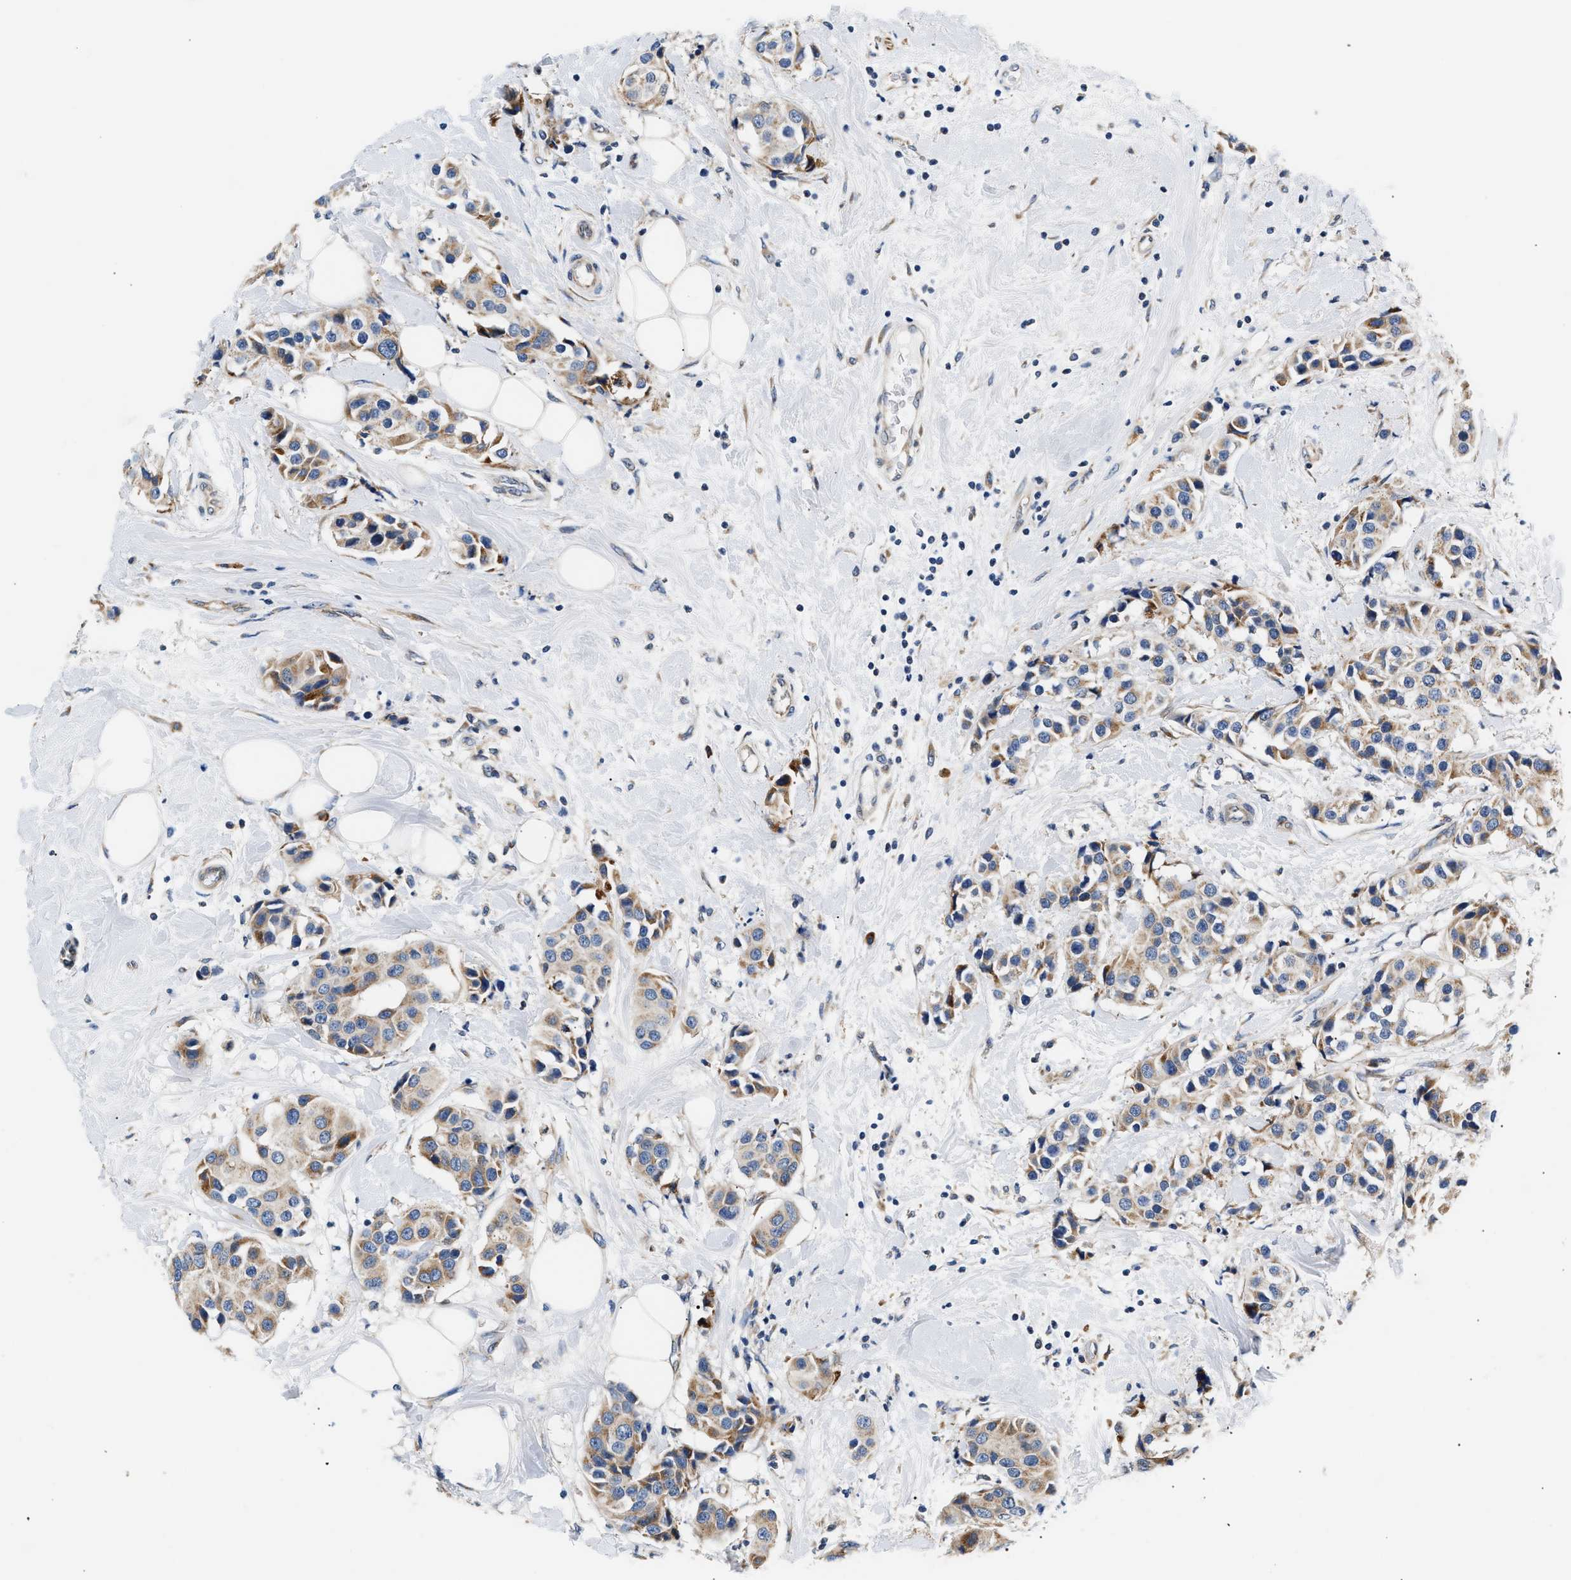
{"staining": {"intensity": "weak", "quantity": ">75%", "location": "cytoplasmic/membranous"}, "tissue": "breast cancer", "cell_type": "Tumor cells", "image_type": "cancer", "snomed": [{"axis": "morphology", "description": "Normal tissue, NOS"}, {"axis": "morphology", "description": "Duct carcinoma"}, {"axis": "topography", "description": "Breast"}], "caption": "Breast infiltrating ductal carcinoma stained with a brown dye exhibits weak cytoplasmic/membranous positive positivity in about >75% of tumor cells.", "gene": "IFT74", "patient": {"sex": "female", "age": 39}}